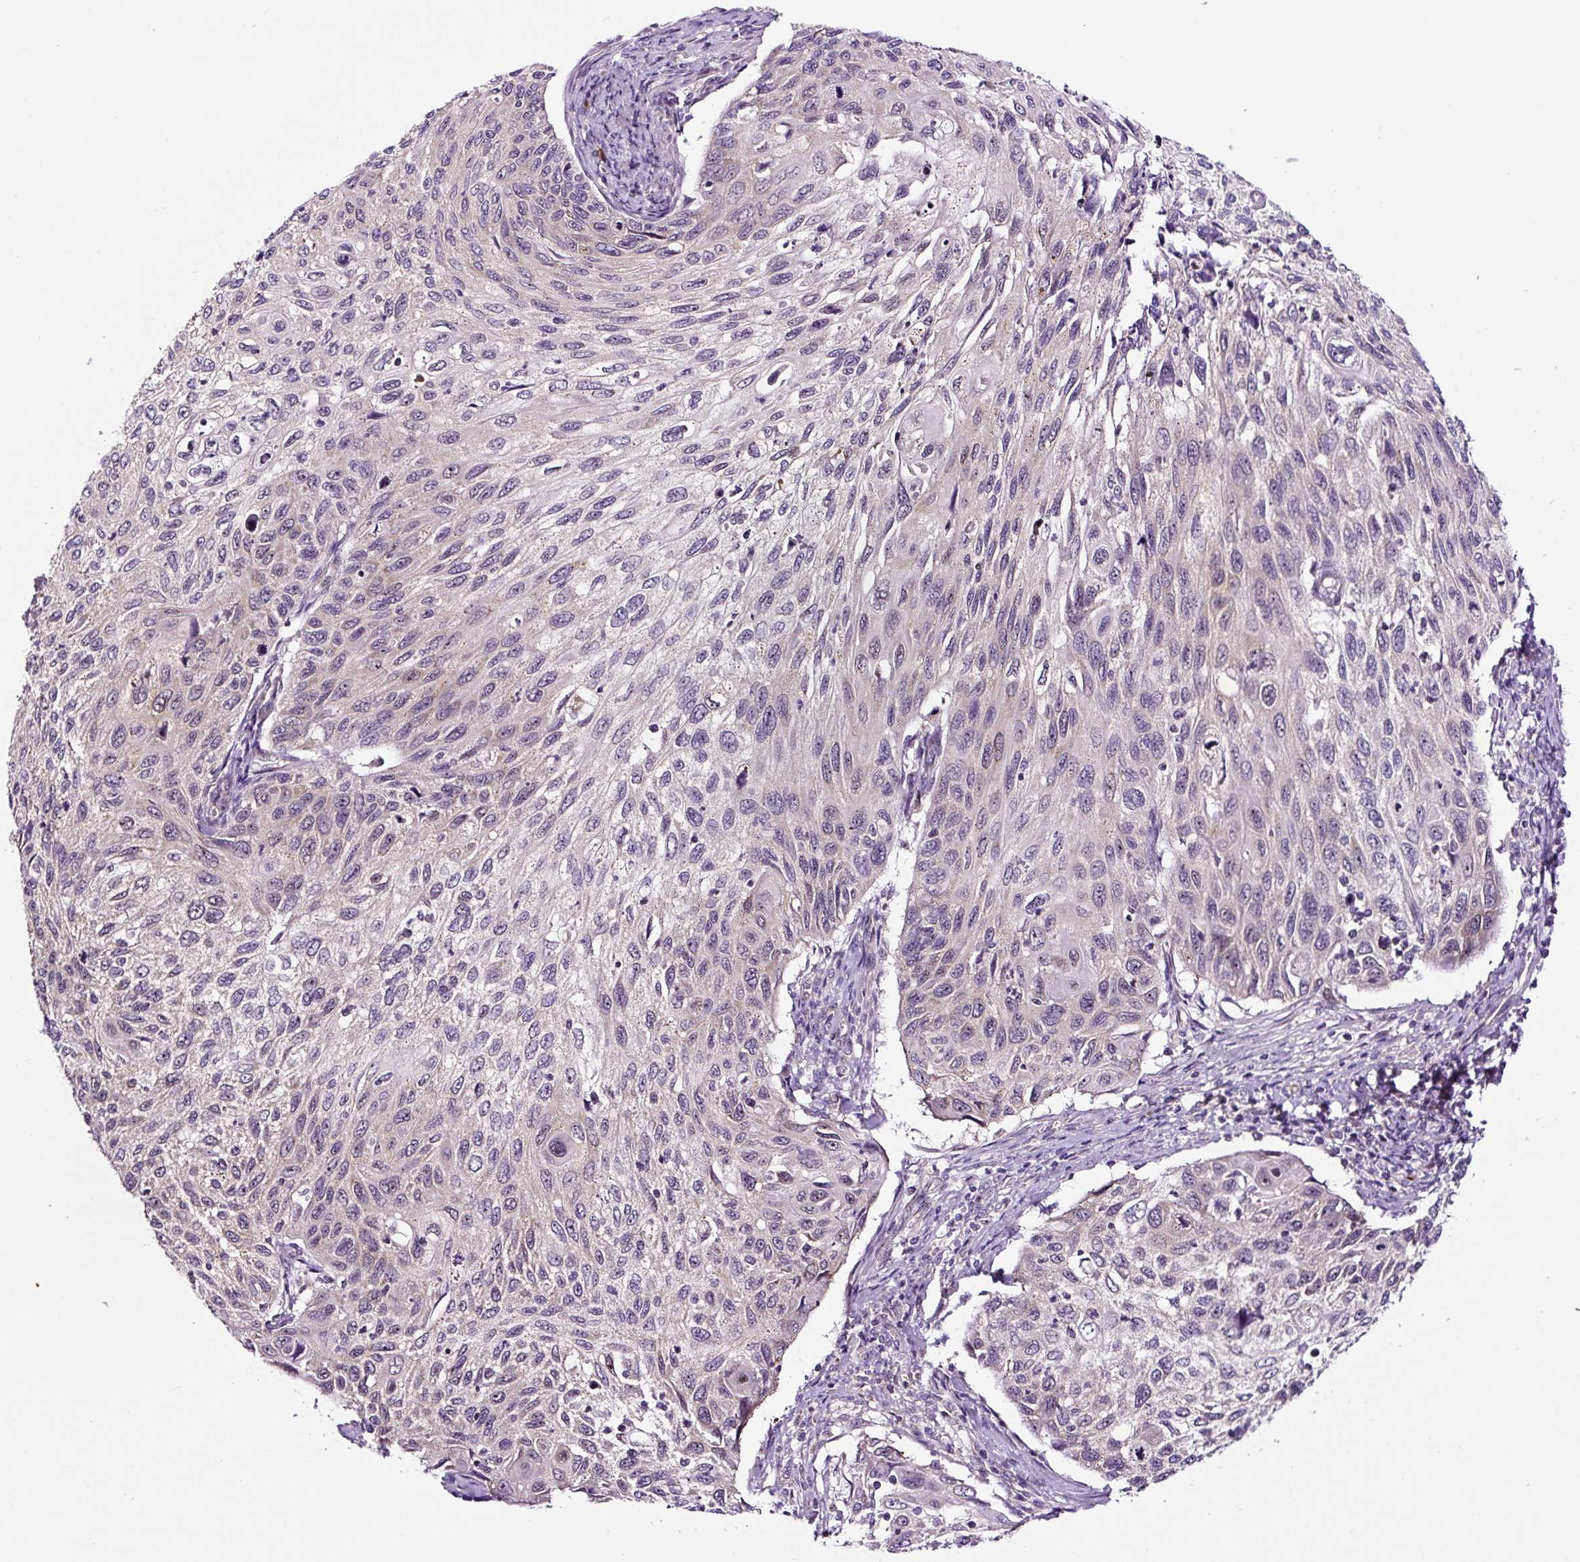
{"staining": {"intensity": "negative", "quantity": "none", "location": "none"}, "tissue": "cervical cancer", "cell_type": "Tumor cells", "image_type": "cancer", "snomed": [{"axis": "morphology", "description": "Squamous cell carcinoma, NOS"}, {"axis": "topography", "description": "Cervix"}], "caption": "A photomicrograph of cervical cancer (squamous cell carcinoma) stained for a protein shows no brown staining in tumor cells. (DAB IHC with hematoxylin counter stain).", "gene": "NOM1", "patient": {"sex": "female", "age": 70}}